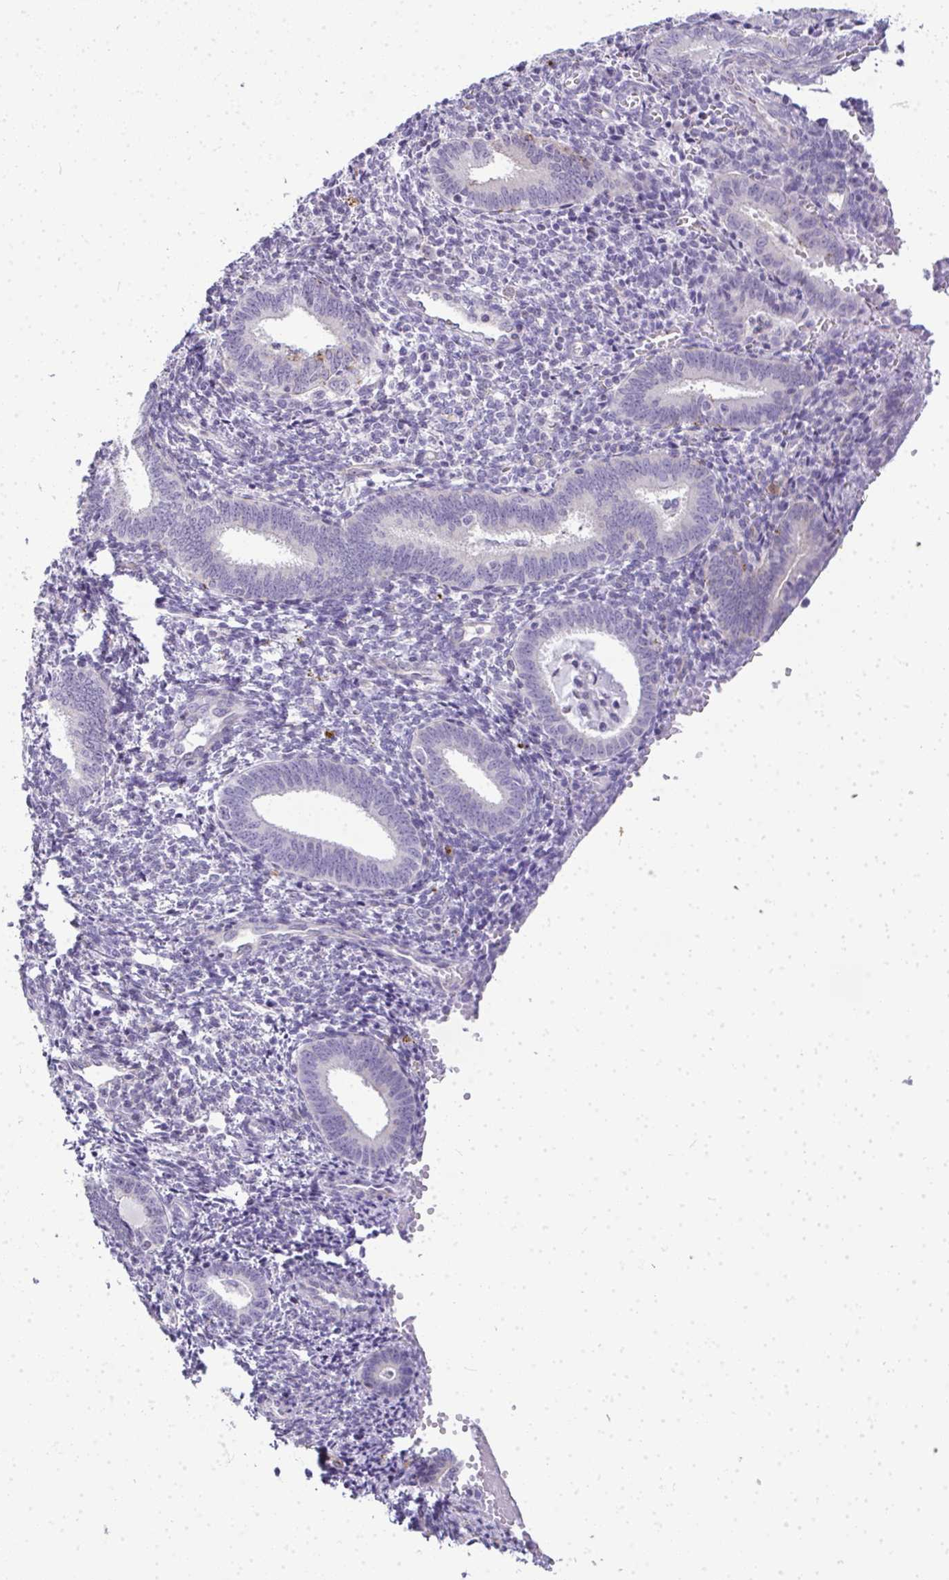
{"staining": {"intensity": "negative", "quantity": "none", "location": "none"}, "tissue": "endometrium", "cell_type": "Cells in endometrial stroma", "image_type": "normal", "snomed": [{"axis": "morphology", "description": "Normal tissue, NOS"}, {"axis": "topography", "description": "Endometrium"}], "caption": "Cells in endometrial stroma show no significant expression in normal endometrium. Brightfield microscopy of immunohistochemistry stained with DAB (brown) and hematoxylin (blue), captured at high magnification.", "gene": "LIPE", "patient": {"sex": "female", "age": 41}}